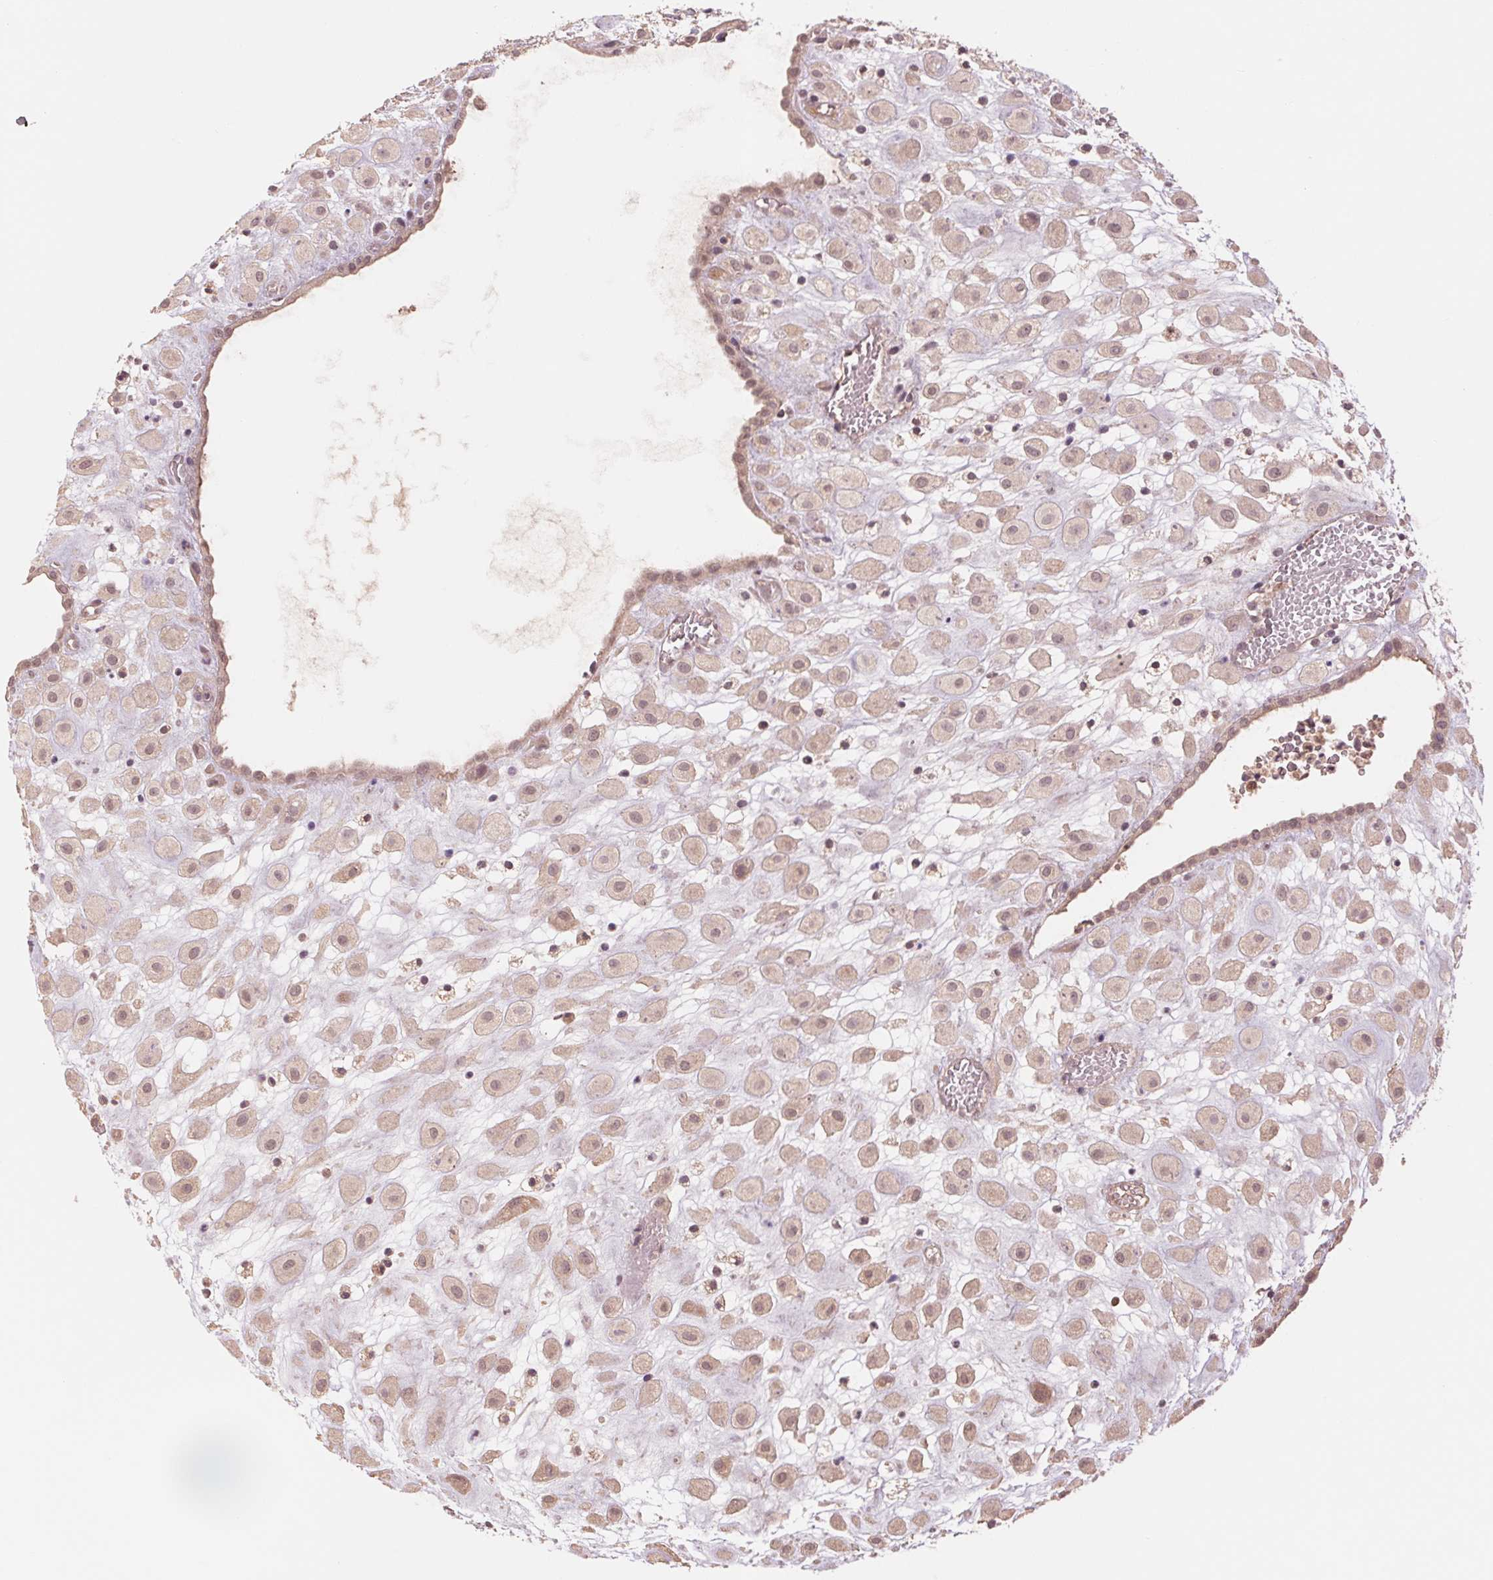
{"staining": {"intensity": "weak", "quantity": ">75%", "location": "cytoplasmic/membranous,nuclear"}, "tissue": "placenta", "cell_type": "Decidual cells", "image_type": "normal", "snomed": [{"axis": "morphology", "description": "Normal tissue, NOS"}, {"axis": "topography", "description": "Placenta"}], "caption": "Protein expression analysis of normal placenta shows weak cytoplasmic/membranous,nuclear expression in about >75% of decidual cells.", "gene": "PPIAL4A", "patient": {"sex": "female", "age": 24}}